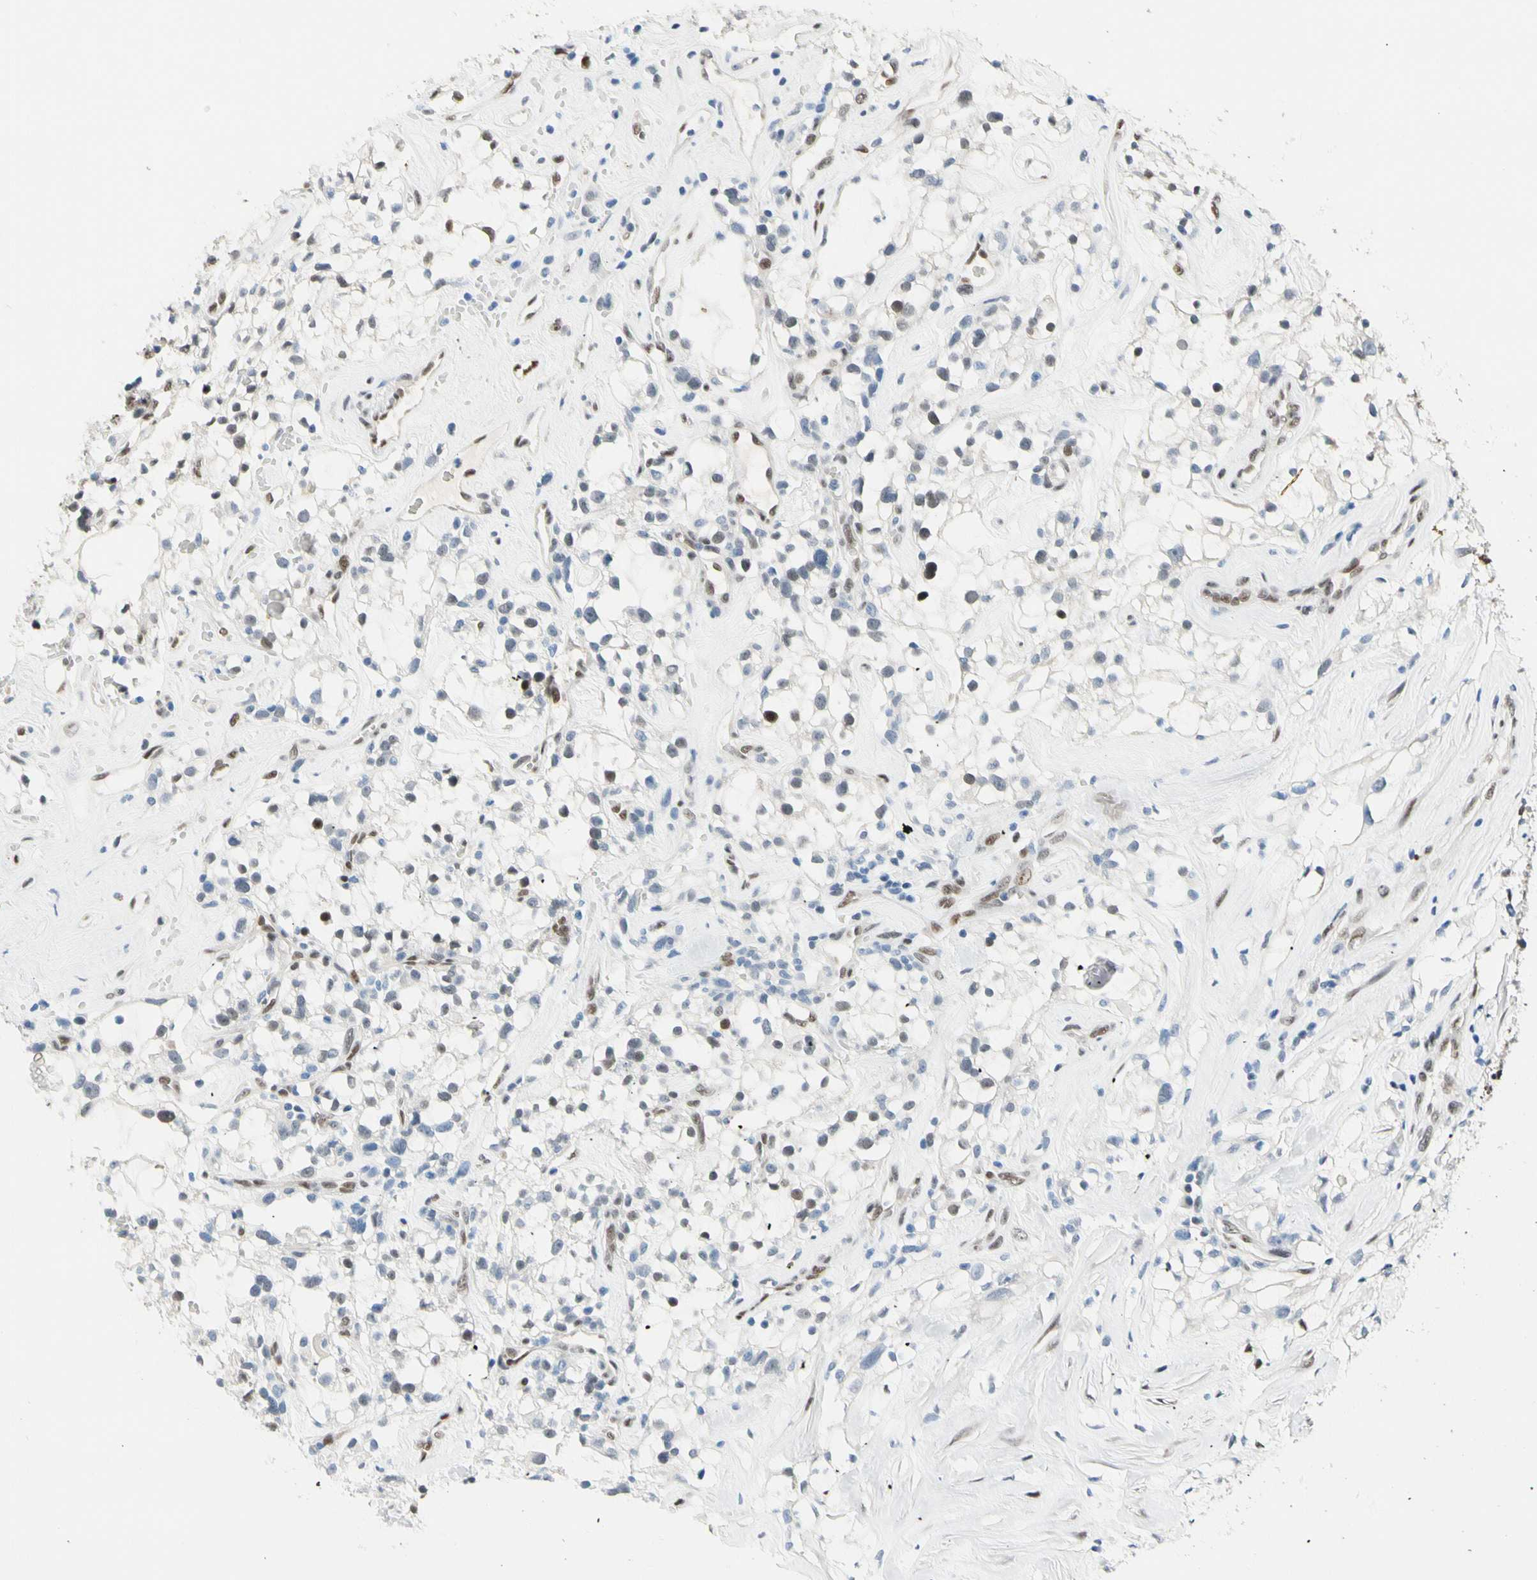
{"staining": {"intensity": "weak", "quantity": "<25%", "location": "nuclear"}, "tissue": "renal cancer", "cell_type": "Tumor cells", "image_type": "cancer", "snomed": [{"axis": "morphology", "description": "Adenocarcinoma, NOS"}, {"axis": "topography", "description": "Kidney"}], "caption": "Renal cancer (adenocarcinoma) stained for a protein using immunohistochemistry (IHC) reveals no positivity tumor cells.", "gene": "NFIA", "patient": {"sex": "female", "age": 60}}